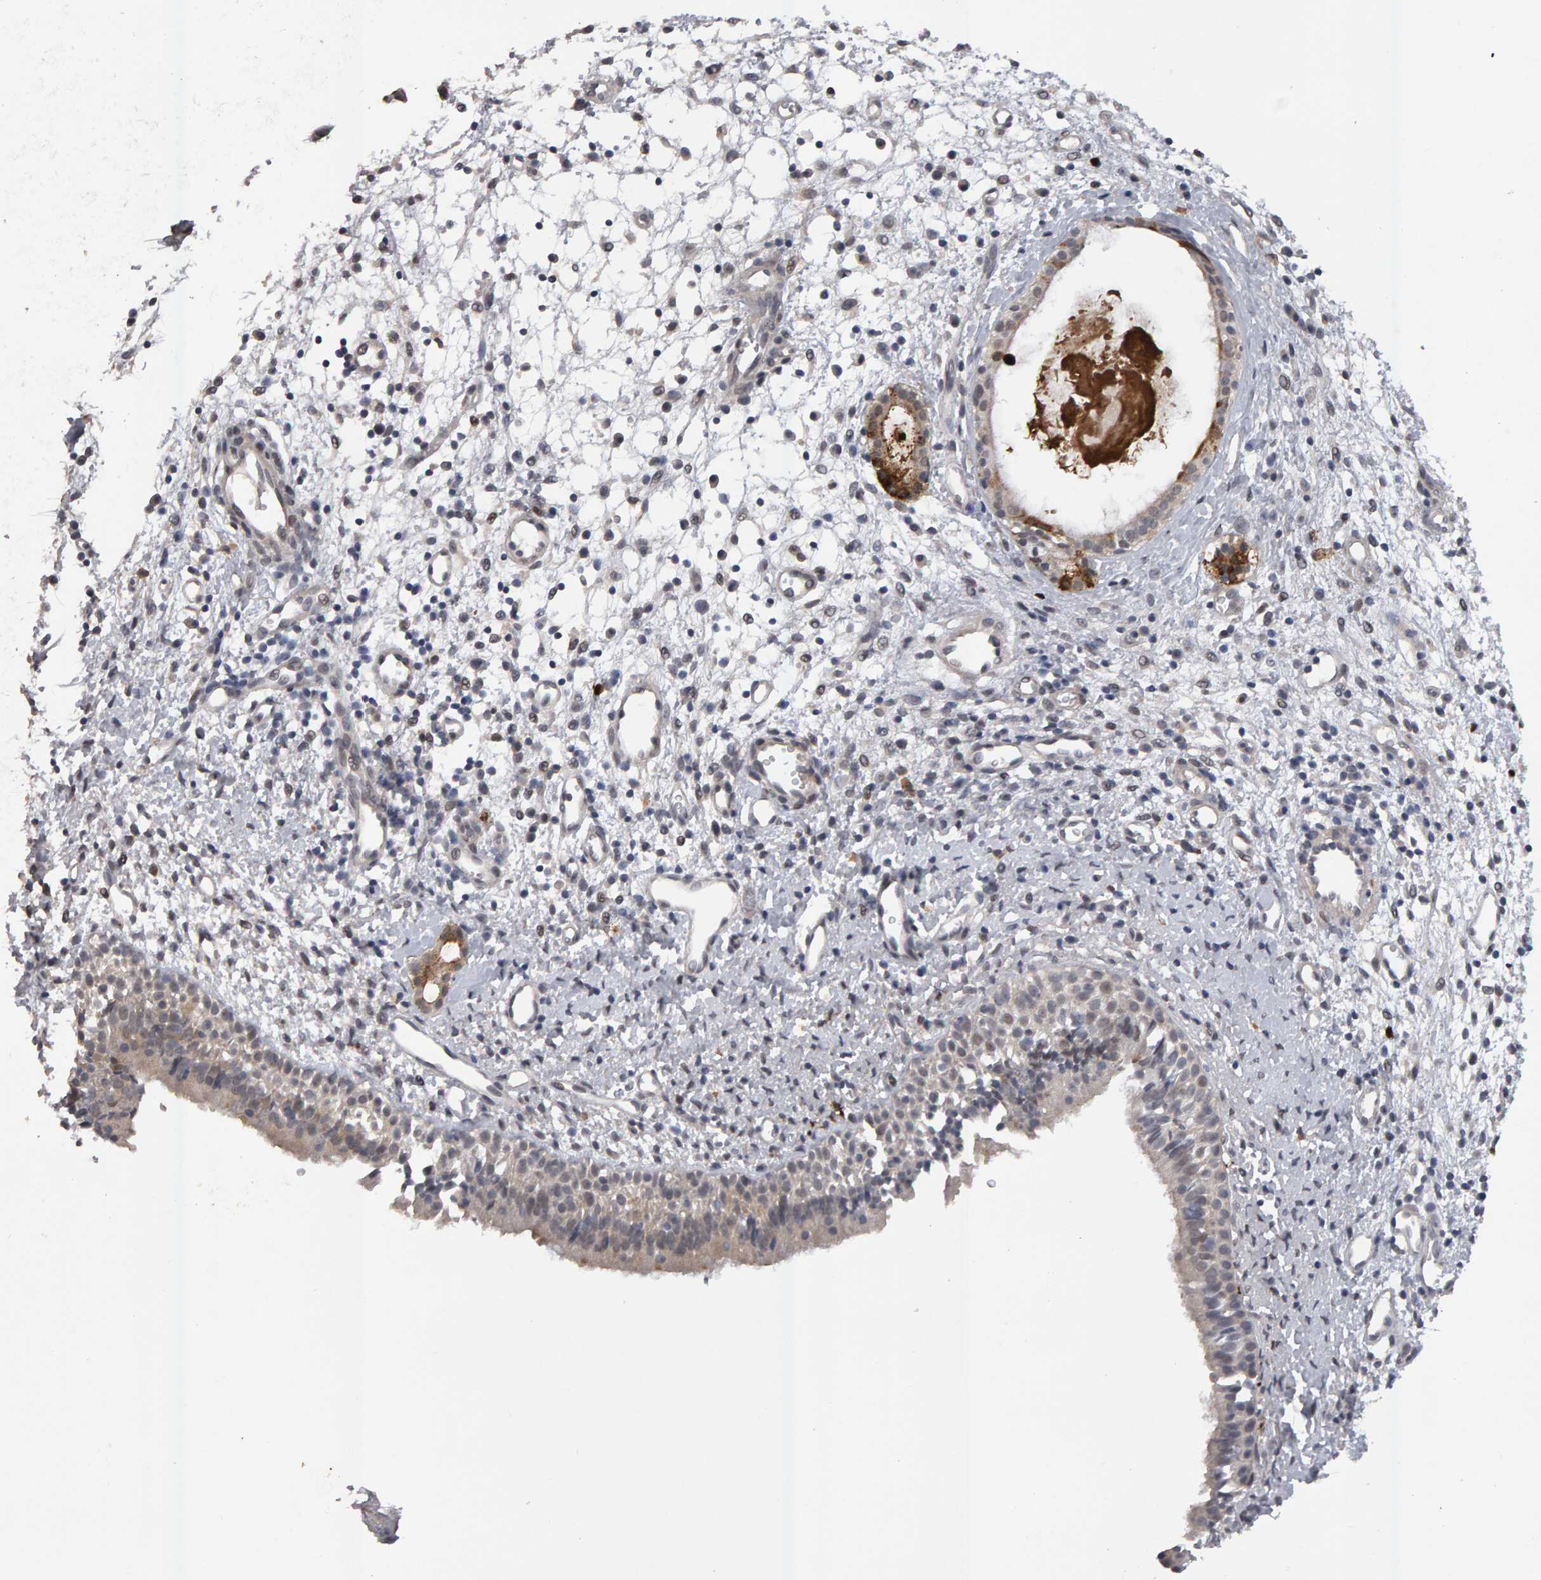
{"staining": {"intensity": "weak", "quantity": ">75%", "location": "cytoplasmic/membranous"}, "tissue": "nasopharynx", "cell_type": "Respiratory epithelial cells", "image_type": "normal", "snomed": [{"axis": "morphology", "description": "Normal tissue, NOS"}, {"axis": "topography", "description": "Nasopharynx"}], "caption": "The image displays immunohistochemical staining of normal nasopharynx. There is weak cytoplasmic/membranous expression is present in about >75% of respiratory epithelial cells. The protein of interest is stained brown, and the nuclei are stained in blue (DAB IHC with brightfield microscopy, high magnification).", "gene": "IPO8", "patient": {"sex": "male", "age": 22}}